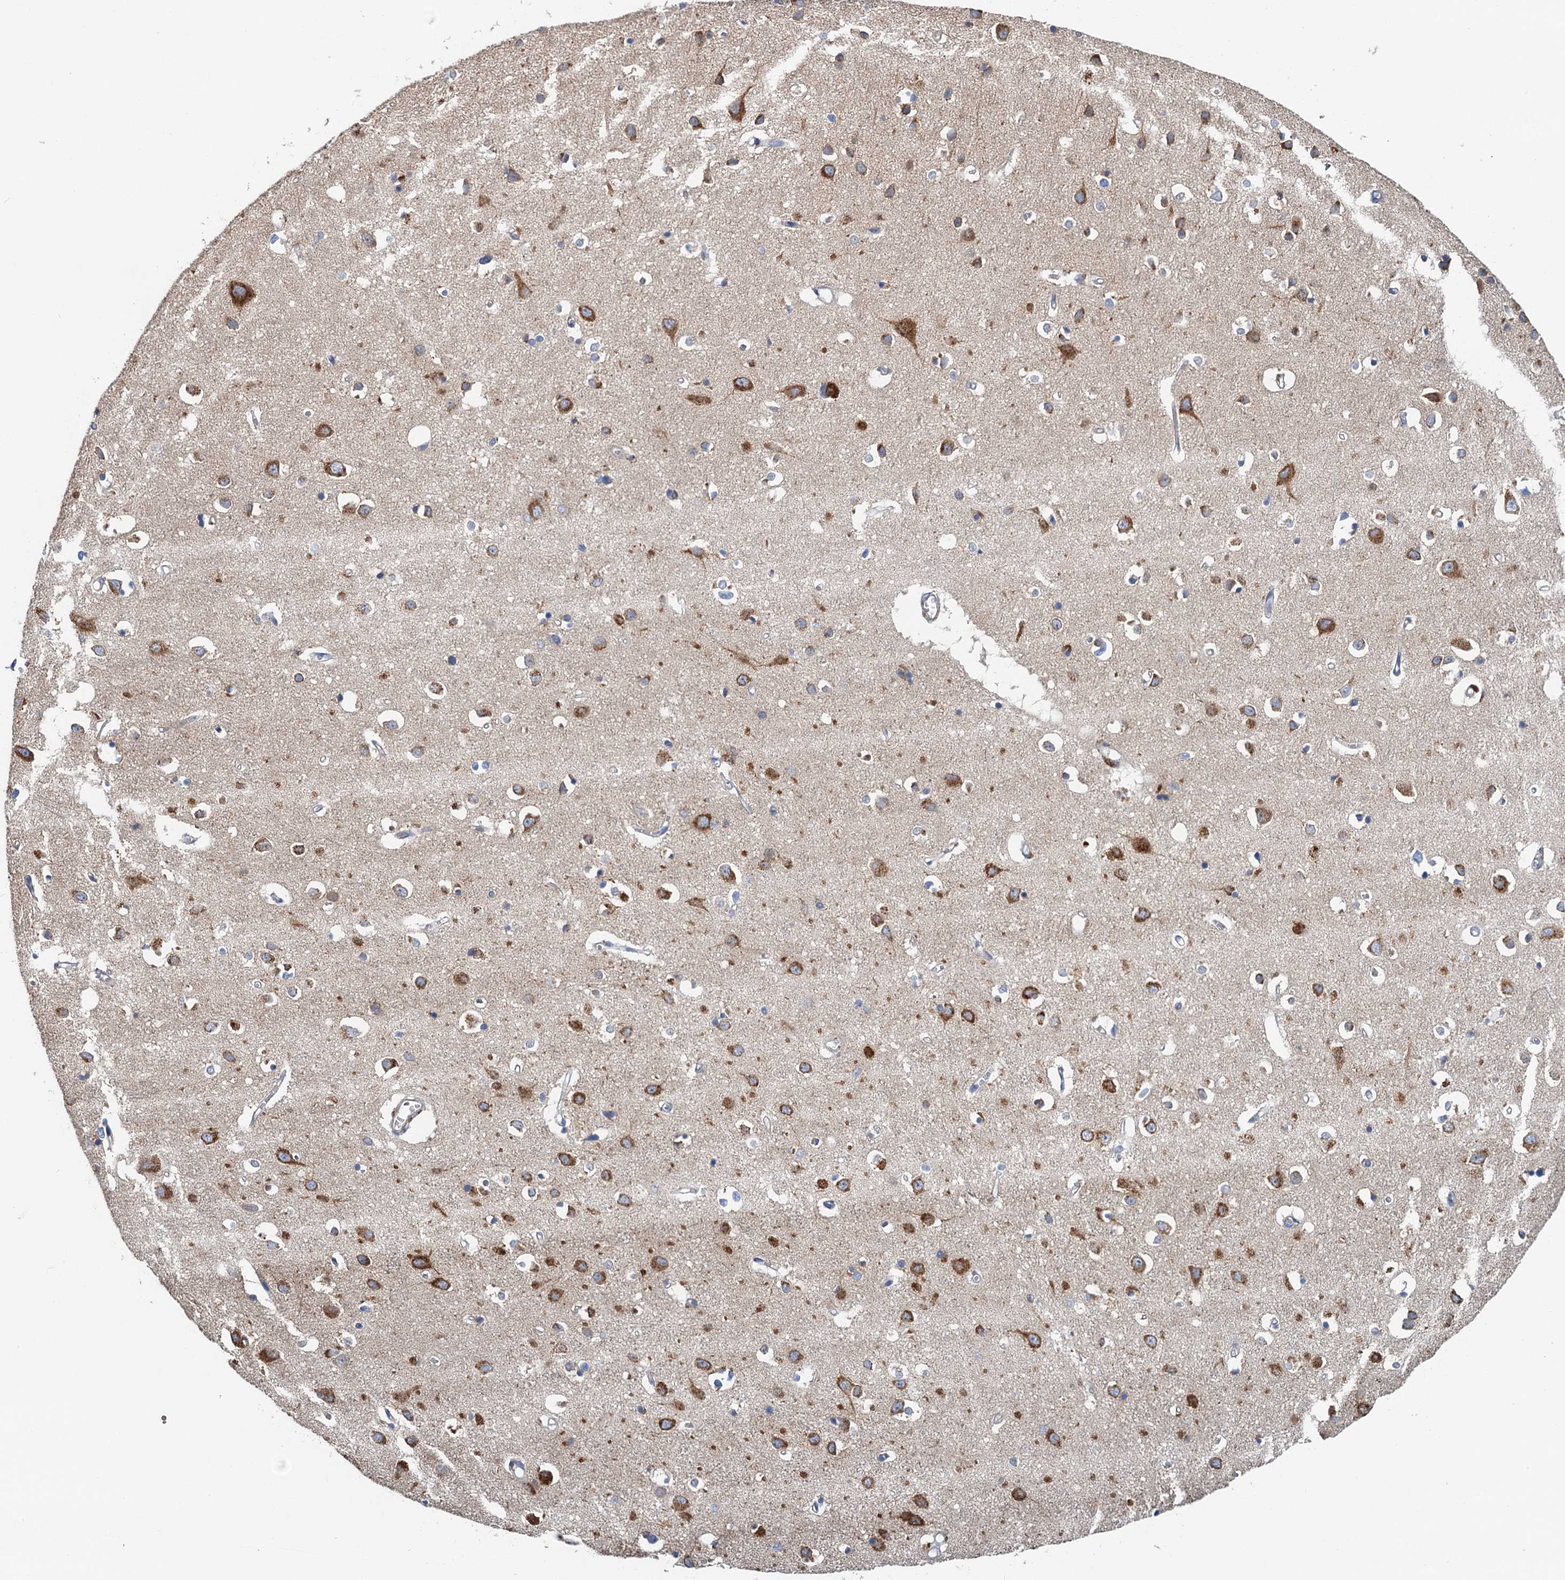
{"staining": {"intensity": "negative", "quantity": "none", "location": "none"}, "tissue": "cerebral cortex", "cell_type": "Endothelial cells", "image_type": "normal", "snomed": [{"axis": "morphology", "description": "Normal tissue, NOS"}, {"axis": "topography", "description": "Cerebral cortex"}], "caption": "IHC histopathology image of normal cerebral cortex: cerebral cortex stained with DAB (3,3'-diaminobenzidine) shows no significant protein positivity in endothelial cells.", "gene": "NBEA", "patient": {"sex": "female", "age": 64}}